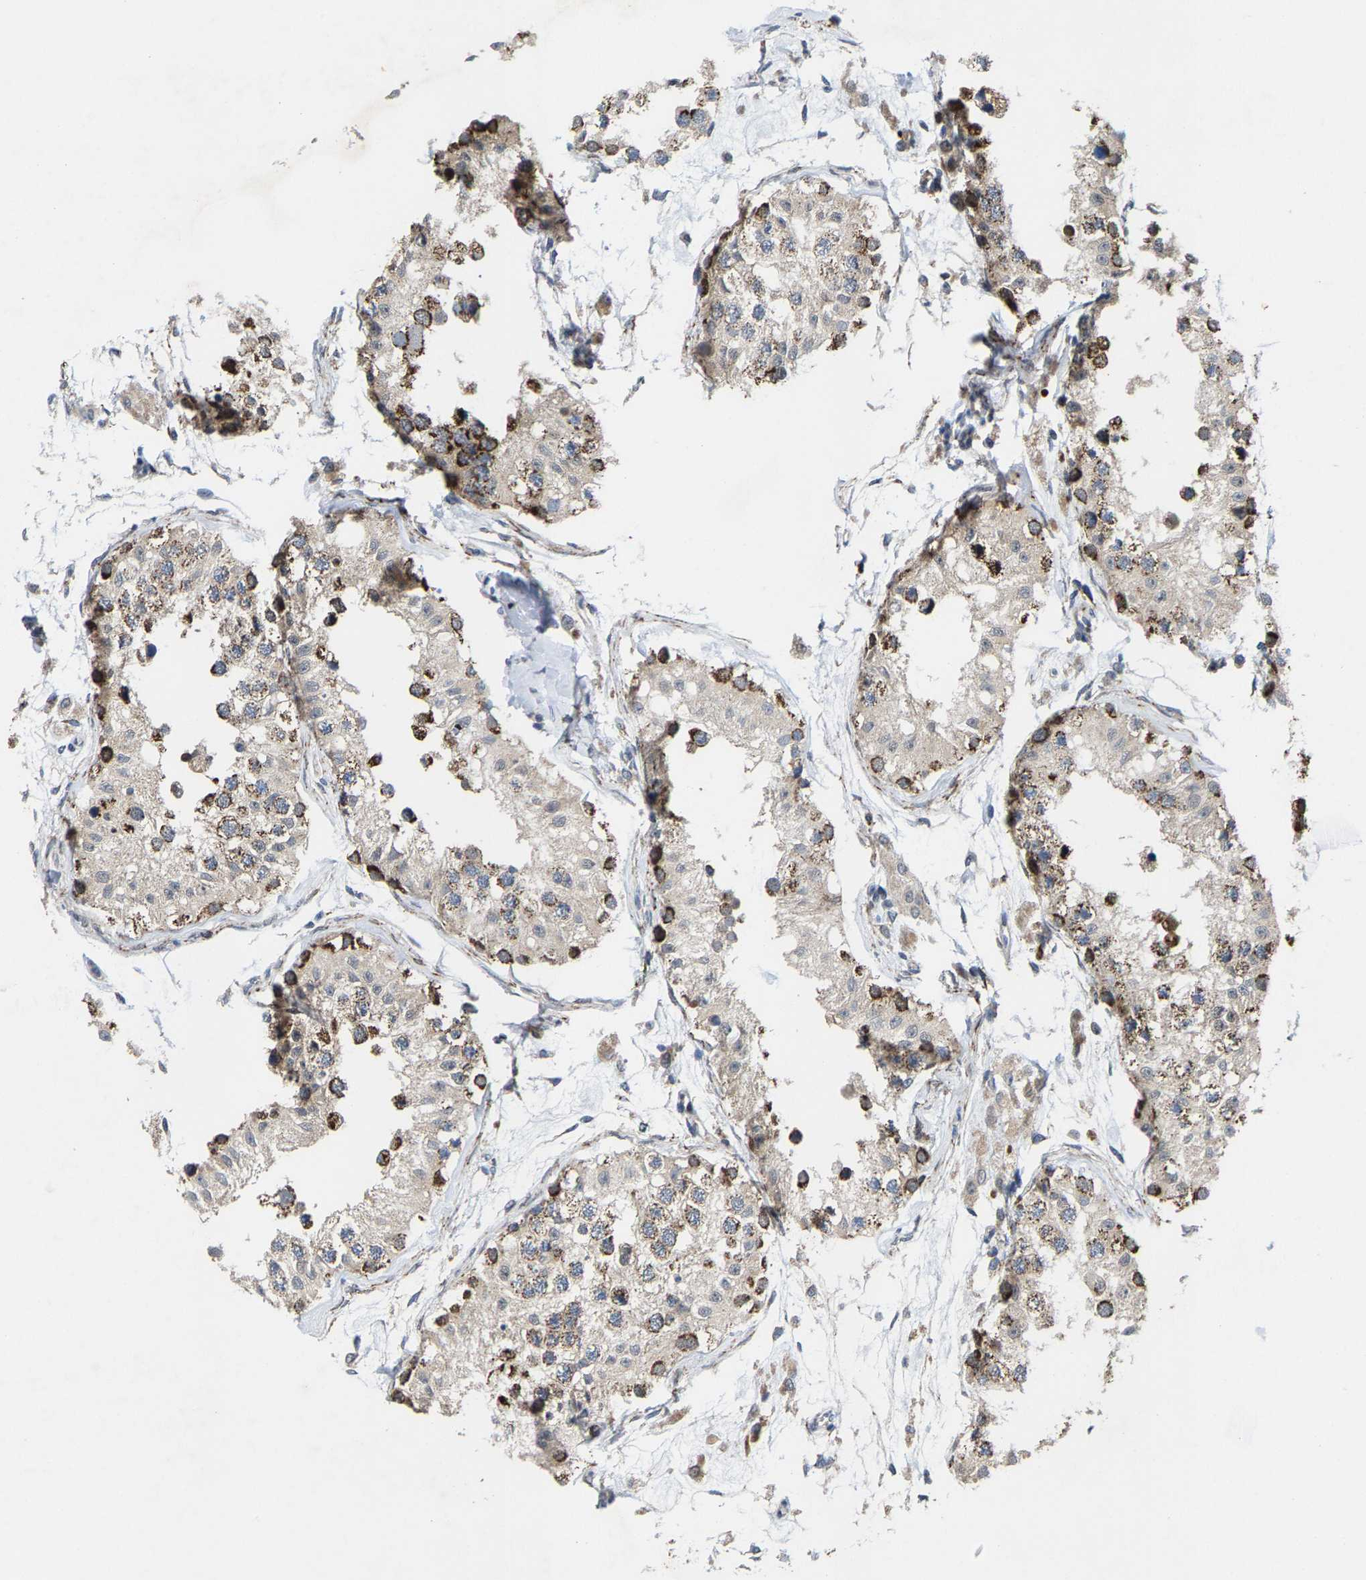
{"staining": {"intensity": "strong", "quantity": ">75%", "location": "cytoplasmic/membranous"}, "tissue": "testis", "cell_type": "Cells in seminiferous ducts", "image_type": "normal", "snomed": [{"axis": "morphology", "description": "Normal tissue, NOS"}, {"axis": "morphology", "description": "Adenocarcinoma, metastatic, NOS"}, {"axis": "topography", "description": "Testis"}], "caption": "Testis stained for a protein (brown) exhibits strong cytoplasmic/membranous positive positivity in approximately >75% of cells in seminiferous ducts.", "gene": "TDRKH", "patient": {"sex": "male", "age": 26}}